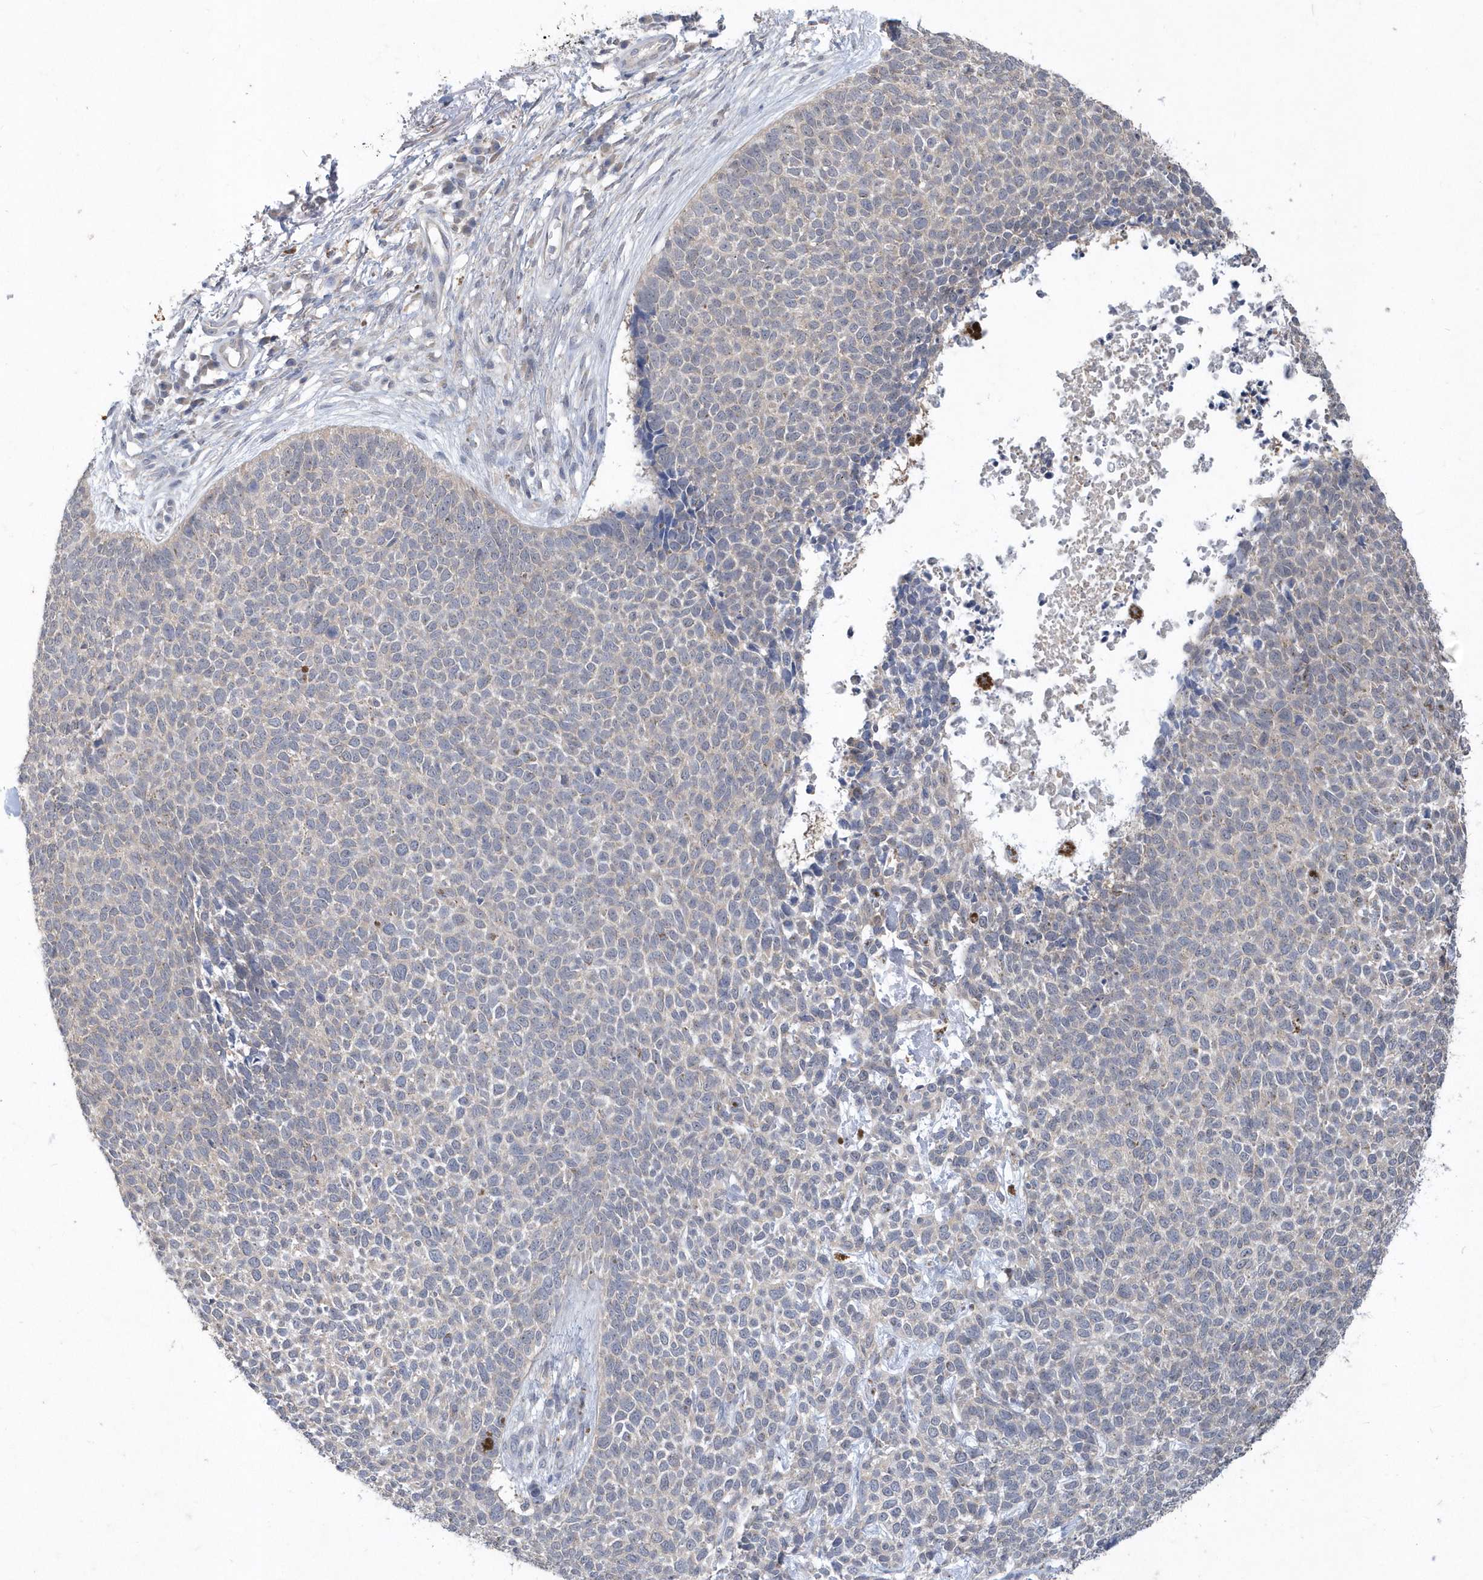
{"staining": {"intensity": "negative", "quantity": "none", "location": "none"}, "tissue": "skin cancer", "cell_type": "Tumor cells", "image_type": "cancer", "snomed": [{"axis": "morphology", "description": "Basal cell carcinoma"}, {"axis": "topography", "description": "Skin"}], "caption": "Skin basal cell carcinoma stained for a protein using IHC shows no expression tumor cells.", "gene": "AKR7A2", "patient": {"sex": "female", "age": 84}}